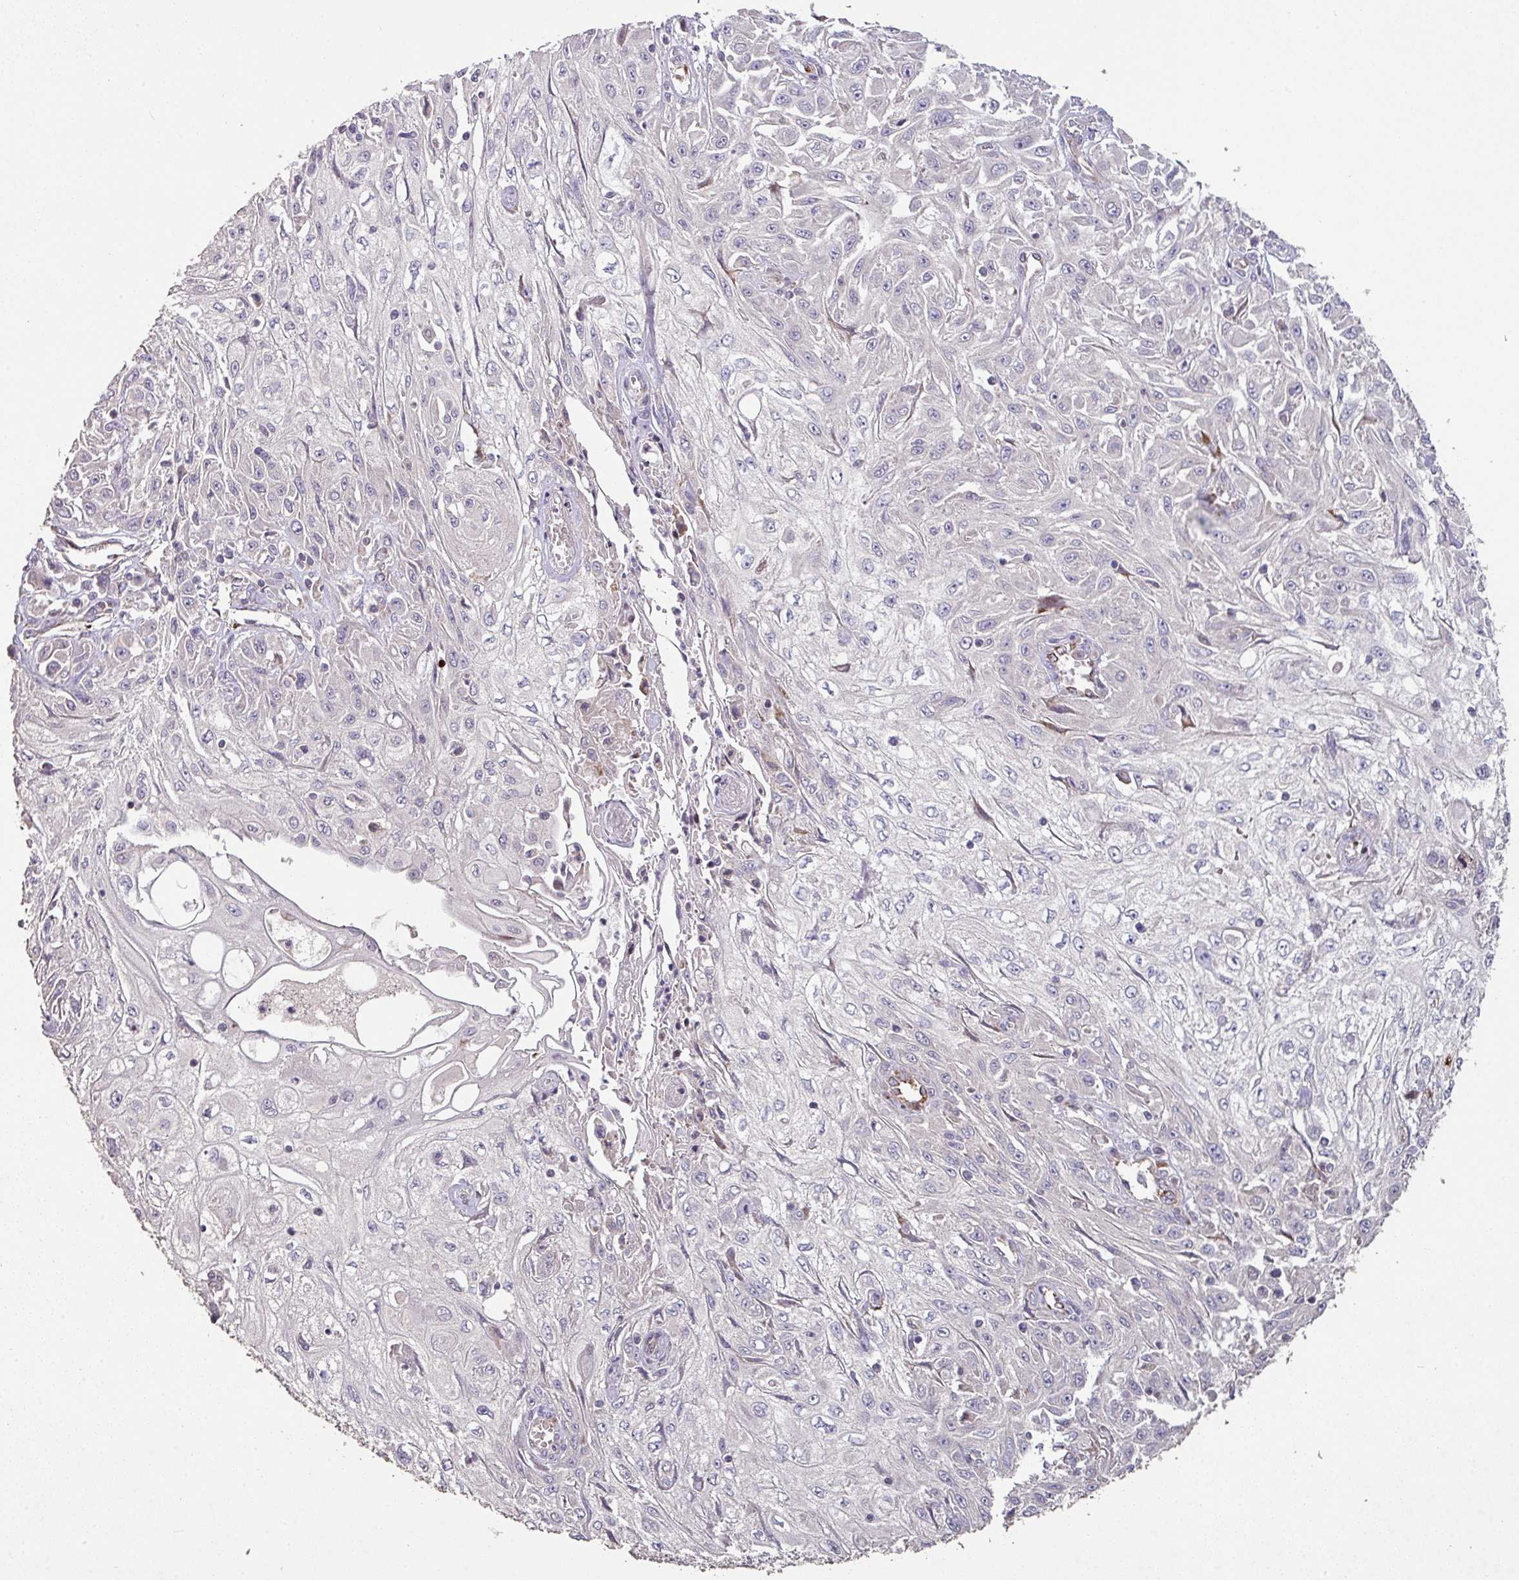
{"staining": {"intensity": "negative", "quantity": "none", "location": "none"}, "tissue": "skin cancer", "cell_type": "Tumor cells", "image_type": "cancer", "snomed": [{"axis": "morphology", "description": "Squamous cell carcinoma, NOS"}, {"axis": "morphology", "description": "Squamous cell carcinoma, metastatic, NOS"}, {"axis": "topography", "description": "Skin"}, {"axis": "topography", "description": "Lymph node"}], "caption": "There is no significant staining in tumor cells of skin metastatic squamous cell carcinoma.", "gene": "RPL23A", "patient": {"sex": "male", "age": 75}}